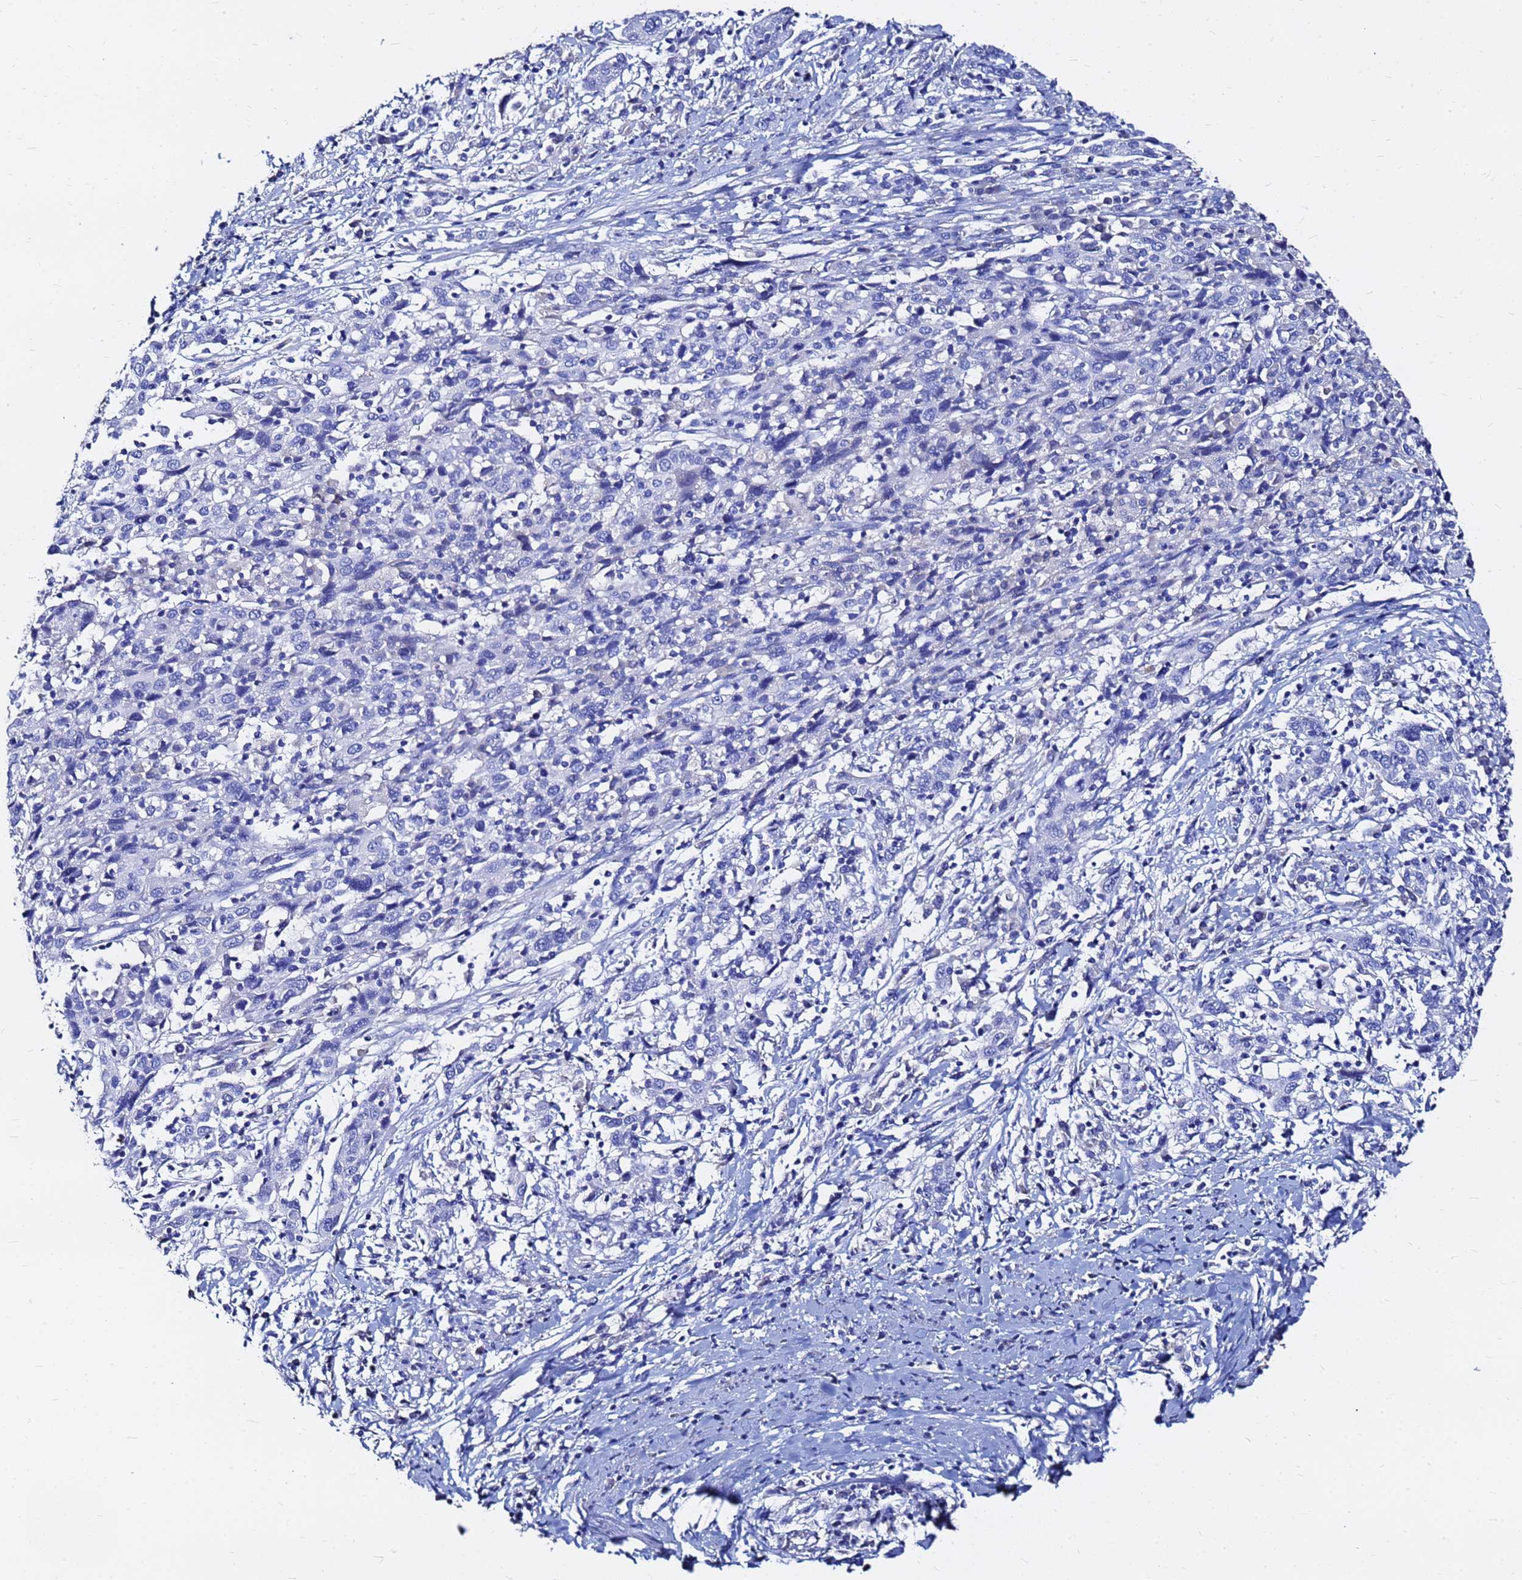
{"staining": {"intensity": "negative", "quantity": "none", "location": "none"}, "tissue": "cervical cancer", "cell_type": "Tumor cells", "image_type": "cancer", "snomed": [{"axis": "morphology", "description": "Squamous cell carcinoma, NOS"}, {"axis": "topography", "description": "Cervix"}], "caption": "Immunohistochemical staining of cervical cancer (squamous cell carcinoma) displays no significant positivity in tumor cells.", "gene": "FAM183A", "patient": {"sex": "female", "age": 46}}